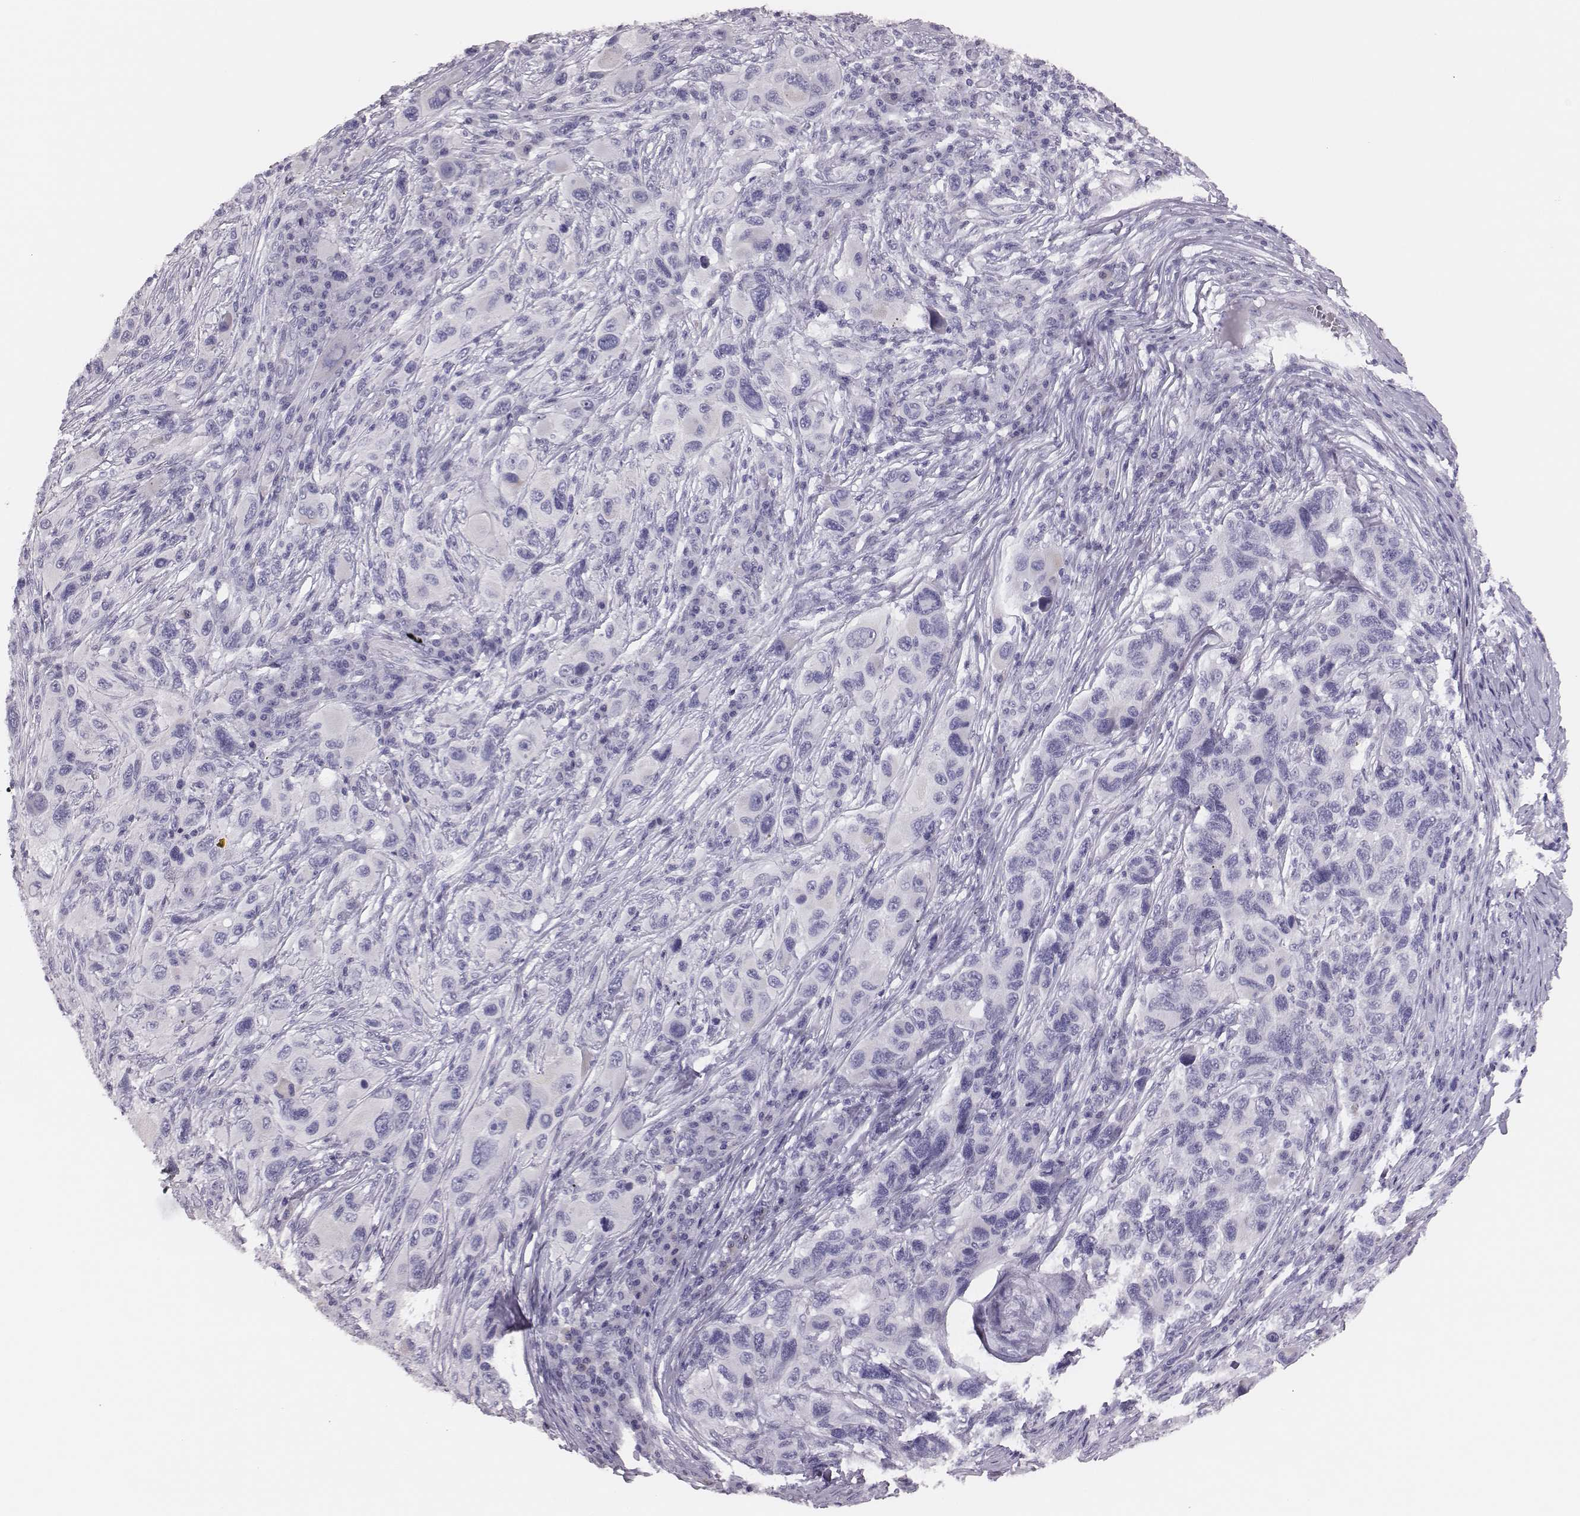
{"staining": {"intensity": "negative", "quantity": "none", "location": "none"}, "tissue": "melanoma", "cell_type": "Tumor cells", "image_type": "cancer", "snomed": [{"axis": "morphology", "description": "Malignant melanoma, NOS"}, {"axis": "topography", "description": "Skin"}], "caption": "There is no significant staining in tumor cells of malignant melanoma.", "gene": "H1-6", "patient": {"sex": "male", "age": 53}}